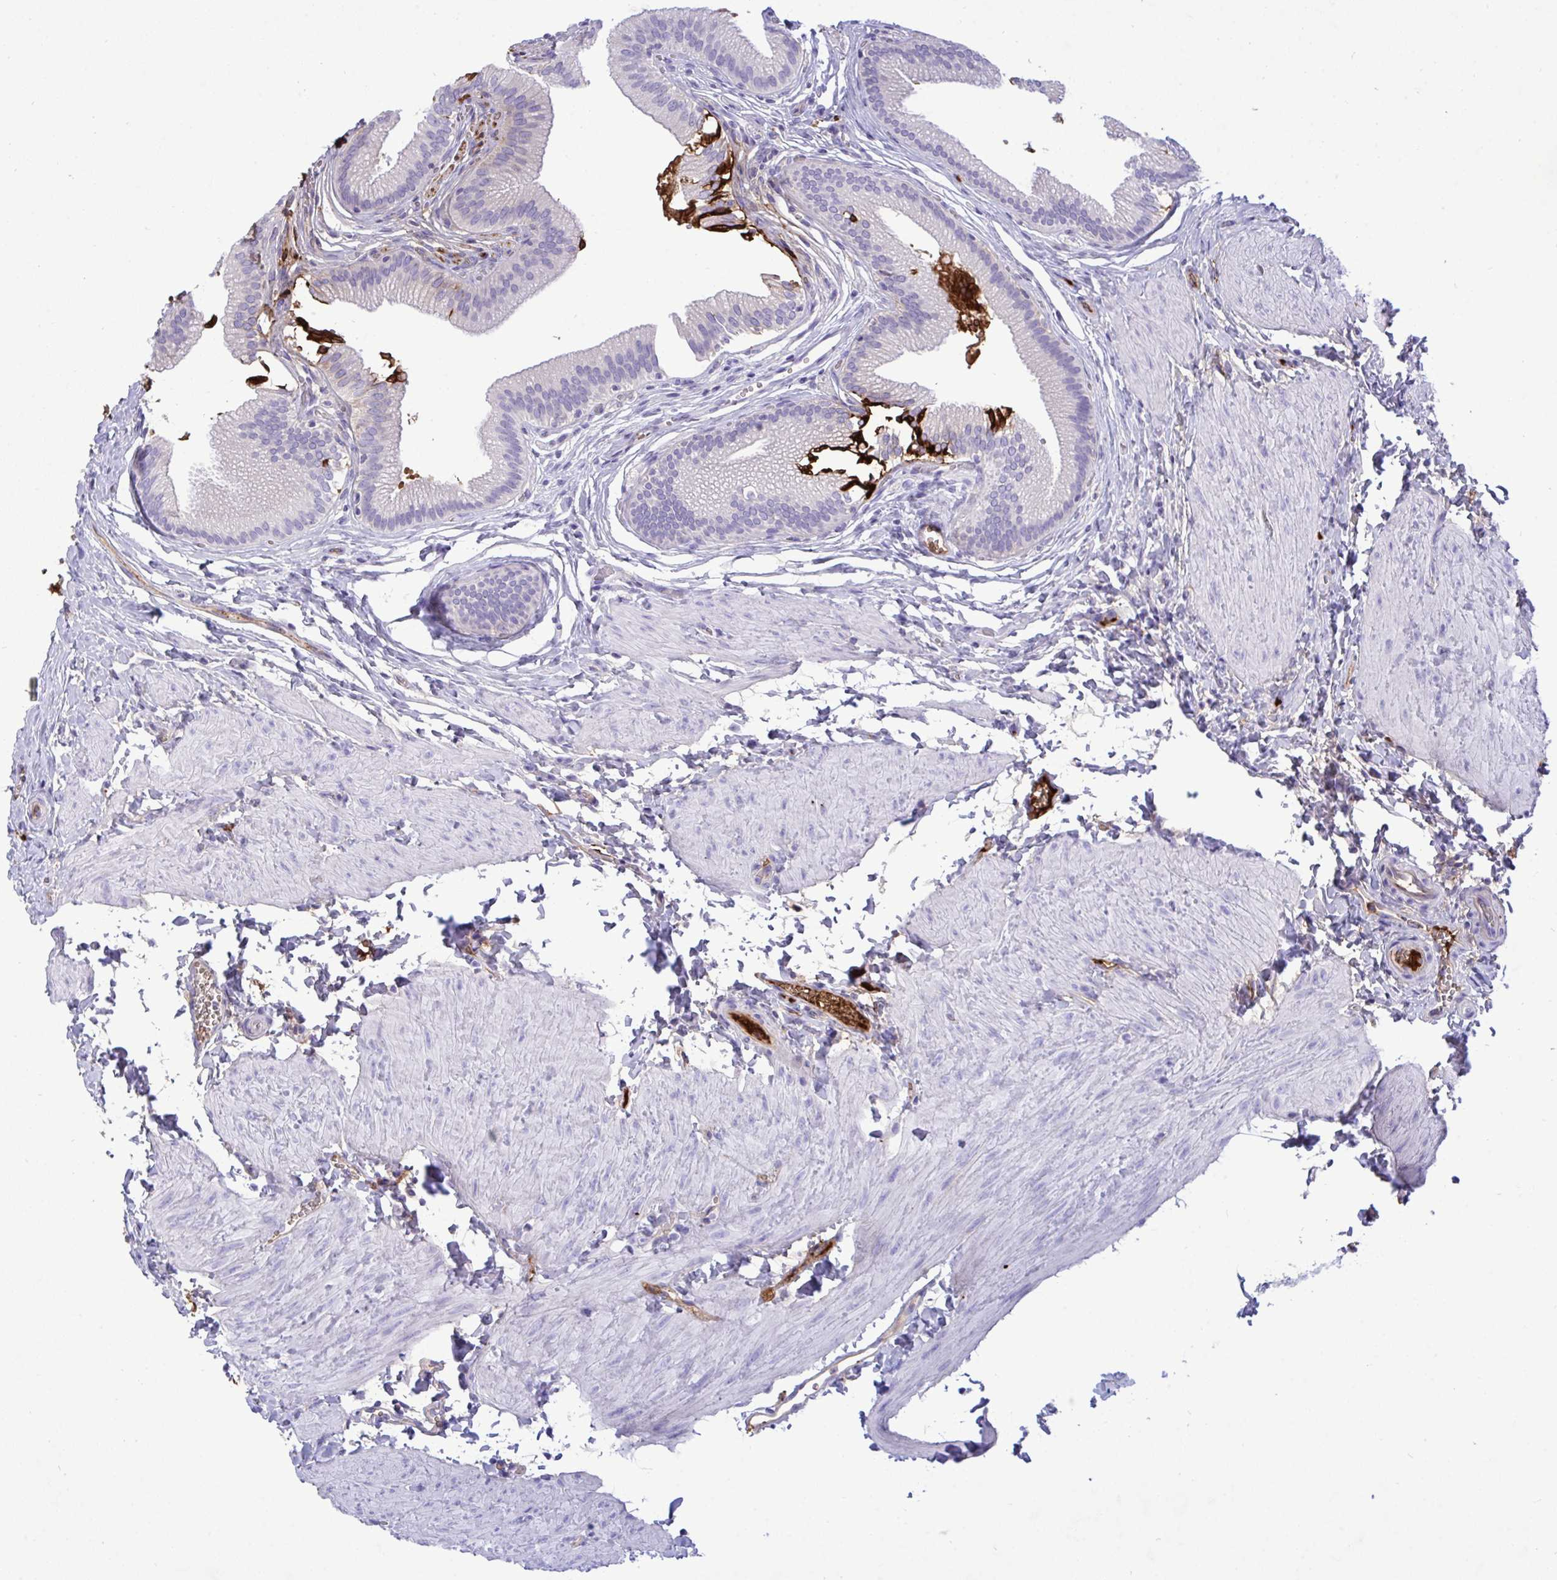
{"staining": {"intensity": "negative", "quantity": "none", "location": "none"}, "tissue": "gallbladder", "cell_type": "Glandular cells", "image_type": "normal", "snomed": [{"axis": "morphology", "description": "Normal tissue, NOS"}, {"axis": "topography", "description": "Gallbladder"}, {"axis": "topography", "description": "Peripheral nerve tissue"}], "caption": "Micrograph shows no significant protein positivity in glandular cells of unremarkable gallbladder.", "gene": "F2", "patient": {"sex": "male", "age": 17}}